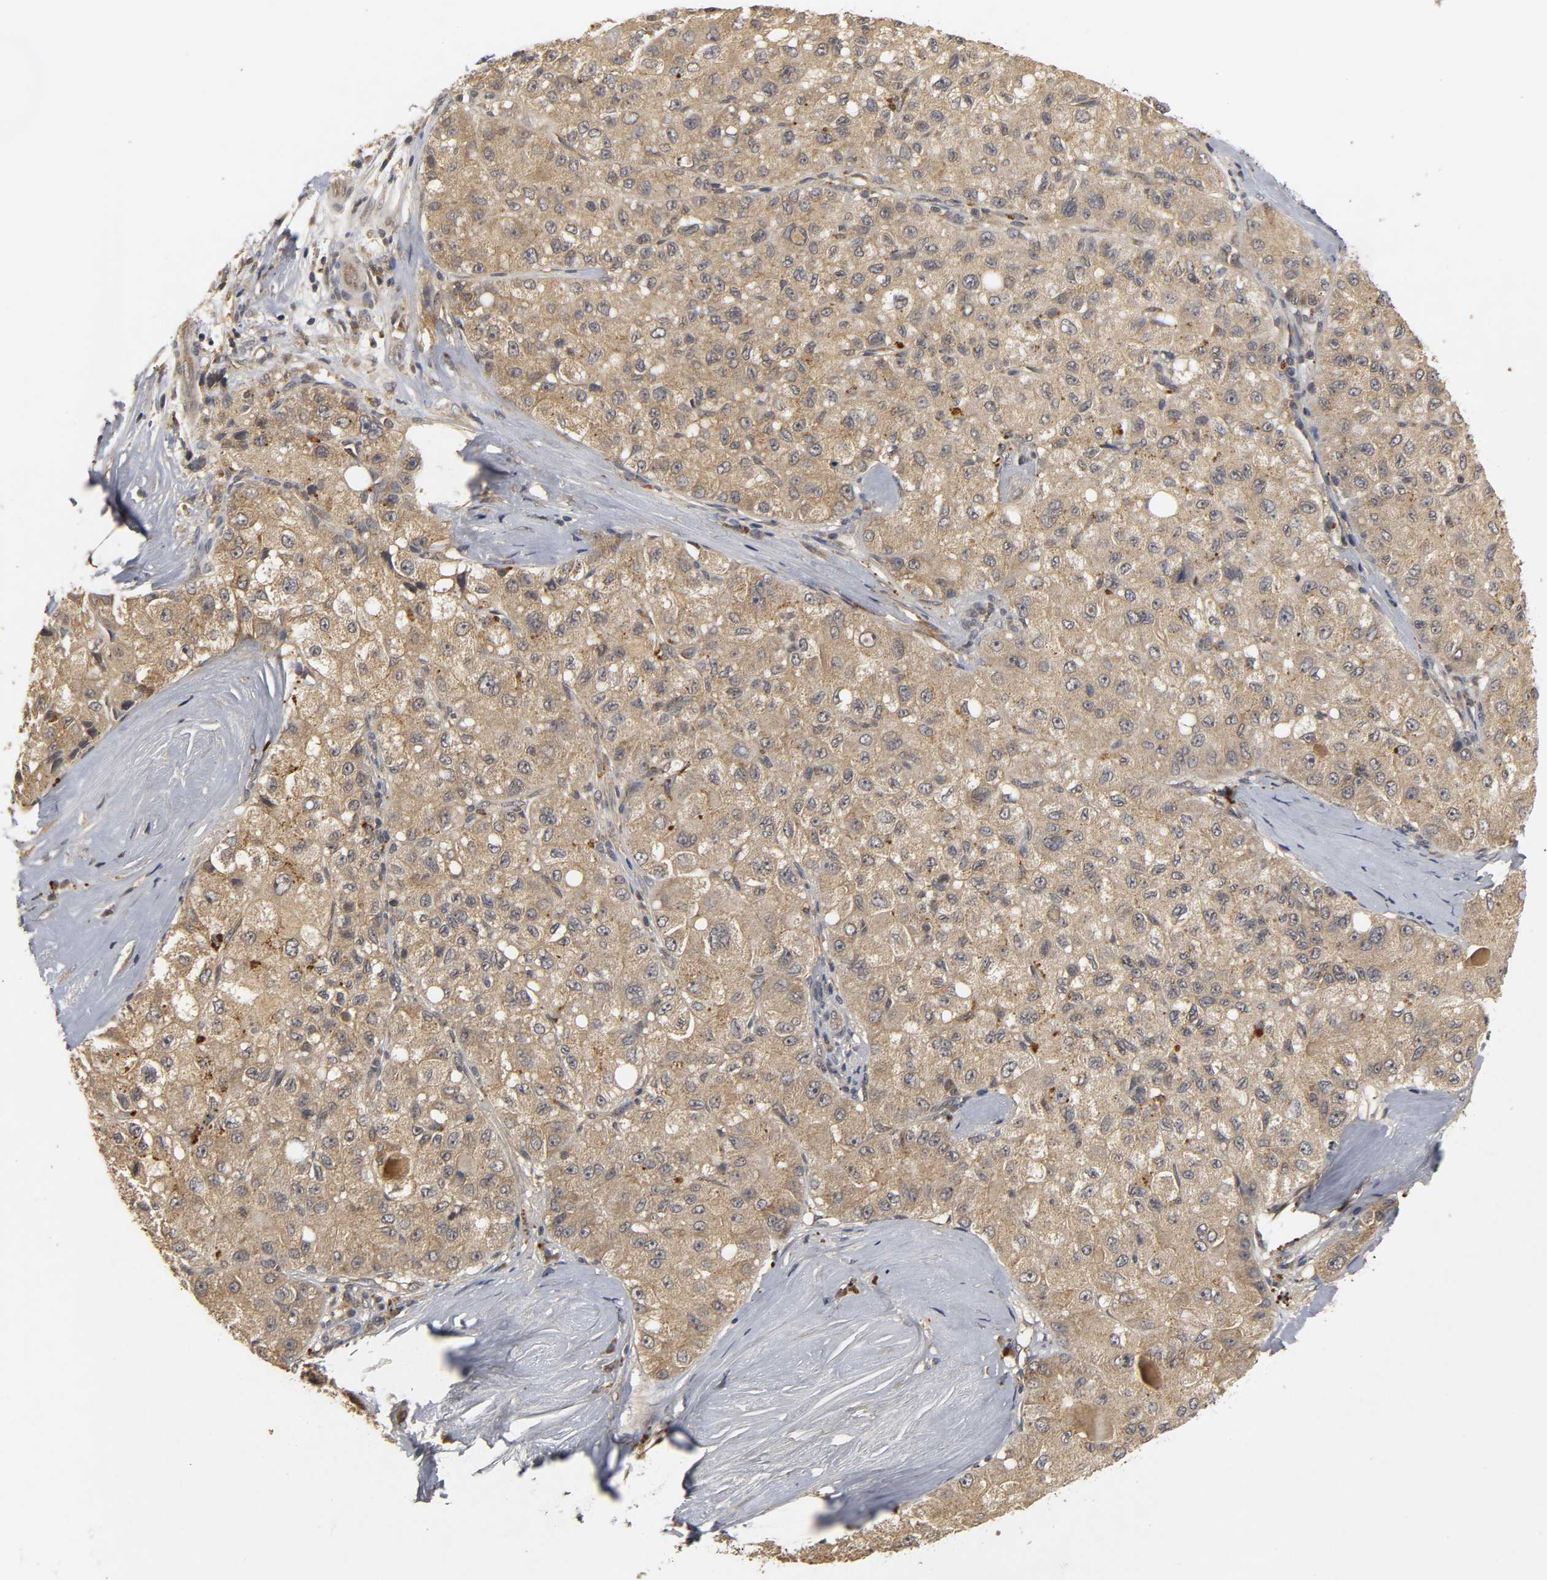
{"staining": {"intensity": "weak", "quantity": "25%-75%", "location": "cytoplasmic/membranous"}, "tissue": "liver cancer", "cell_type": "Tumor cells", "image_type": "cancer", "snomed": [{"axis": "morphology", "description": "Carcinoma, Hepatocellular, NOS"}, {"axis": "topography", "description": "Liver"}], "caption": "A histopathology image of liver cancer (hepatocellular carcinoma) stained for a protein displays weak cytoplasmic/membranous brown staining in tumor cells.", "gene": "TRAF6", "patient": {"sex": "male", "age": 80}}